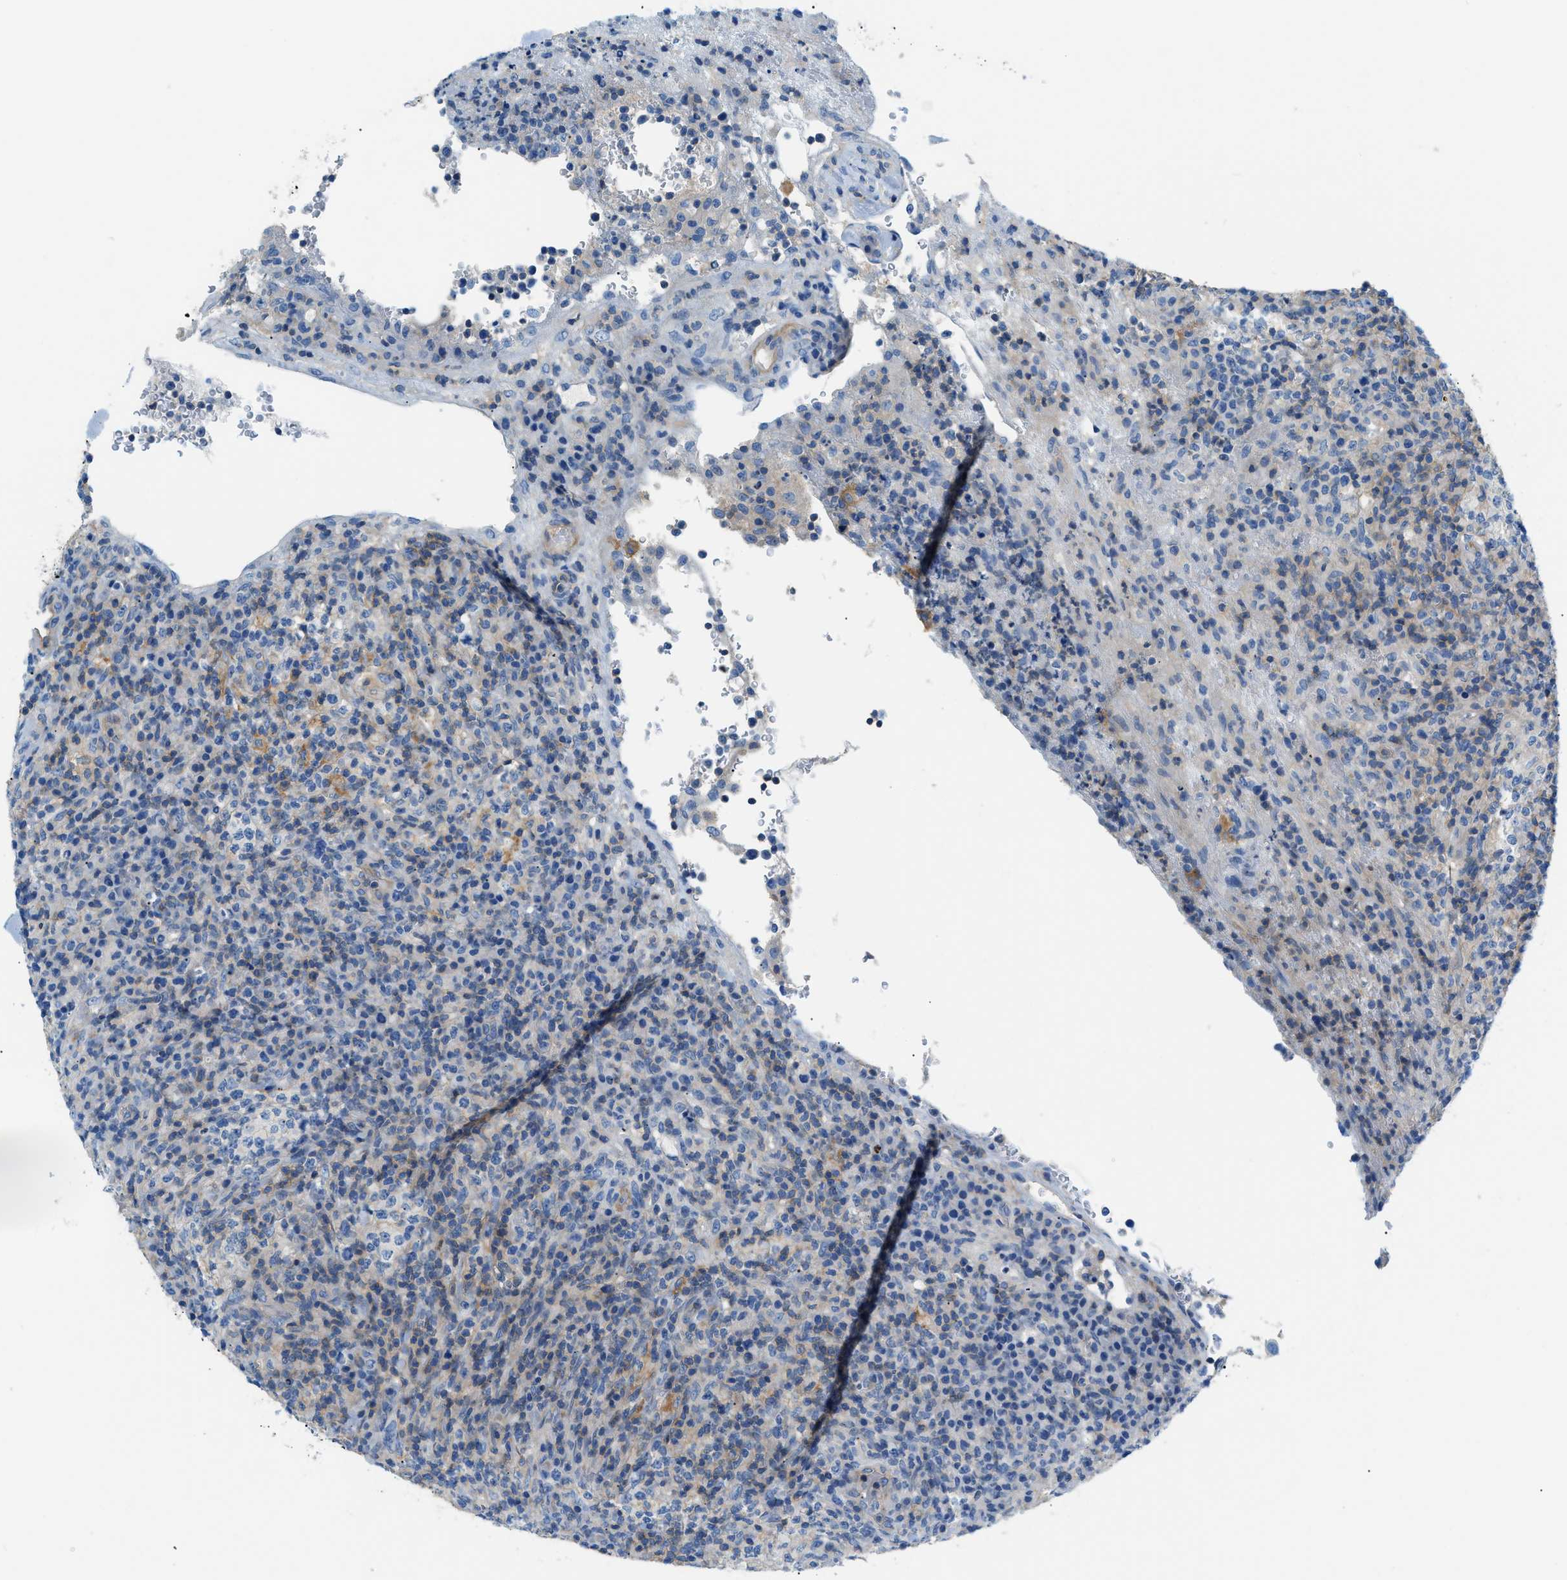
{"staining": {"intensity": "weak", "quantity": "<25%", "location": "cytoplasmic/membranous"}, "tissue": "lymphoma", "cell_type": "Tumor cells", "image_type": "cancer", "snomed": [{"axis": "morphology", "description": "Malignant lymphoma, non-Hodgkin's type, High grade"}, {"axis": "topography", "description": "Lymph node"}], "caption": "Immunohistochemistry histopathology image of neoplastic tissue: human lymphoma stained with DAB exhibits no significant protein staining in tumor cells.", "gene": "ORAI1", "patient": {"sex": "female", "age": 76}}